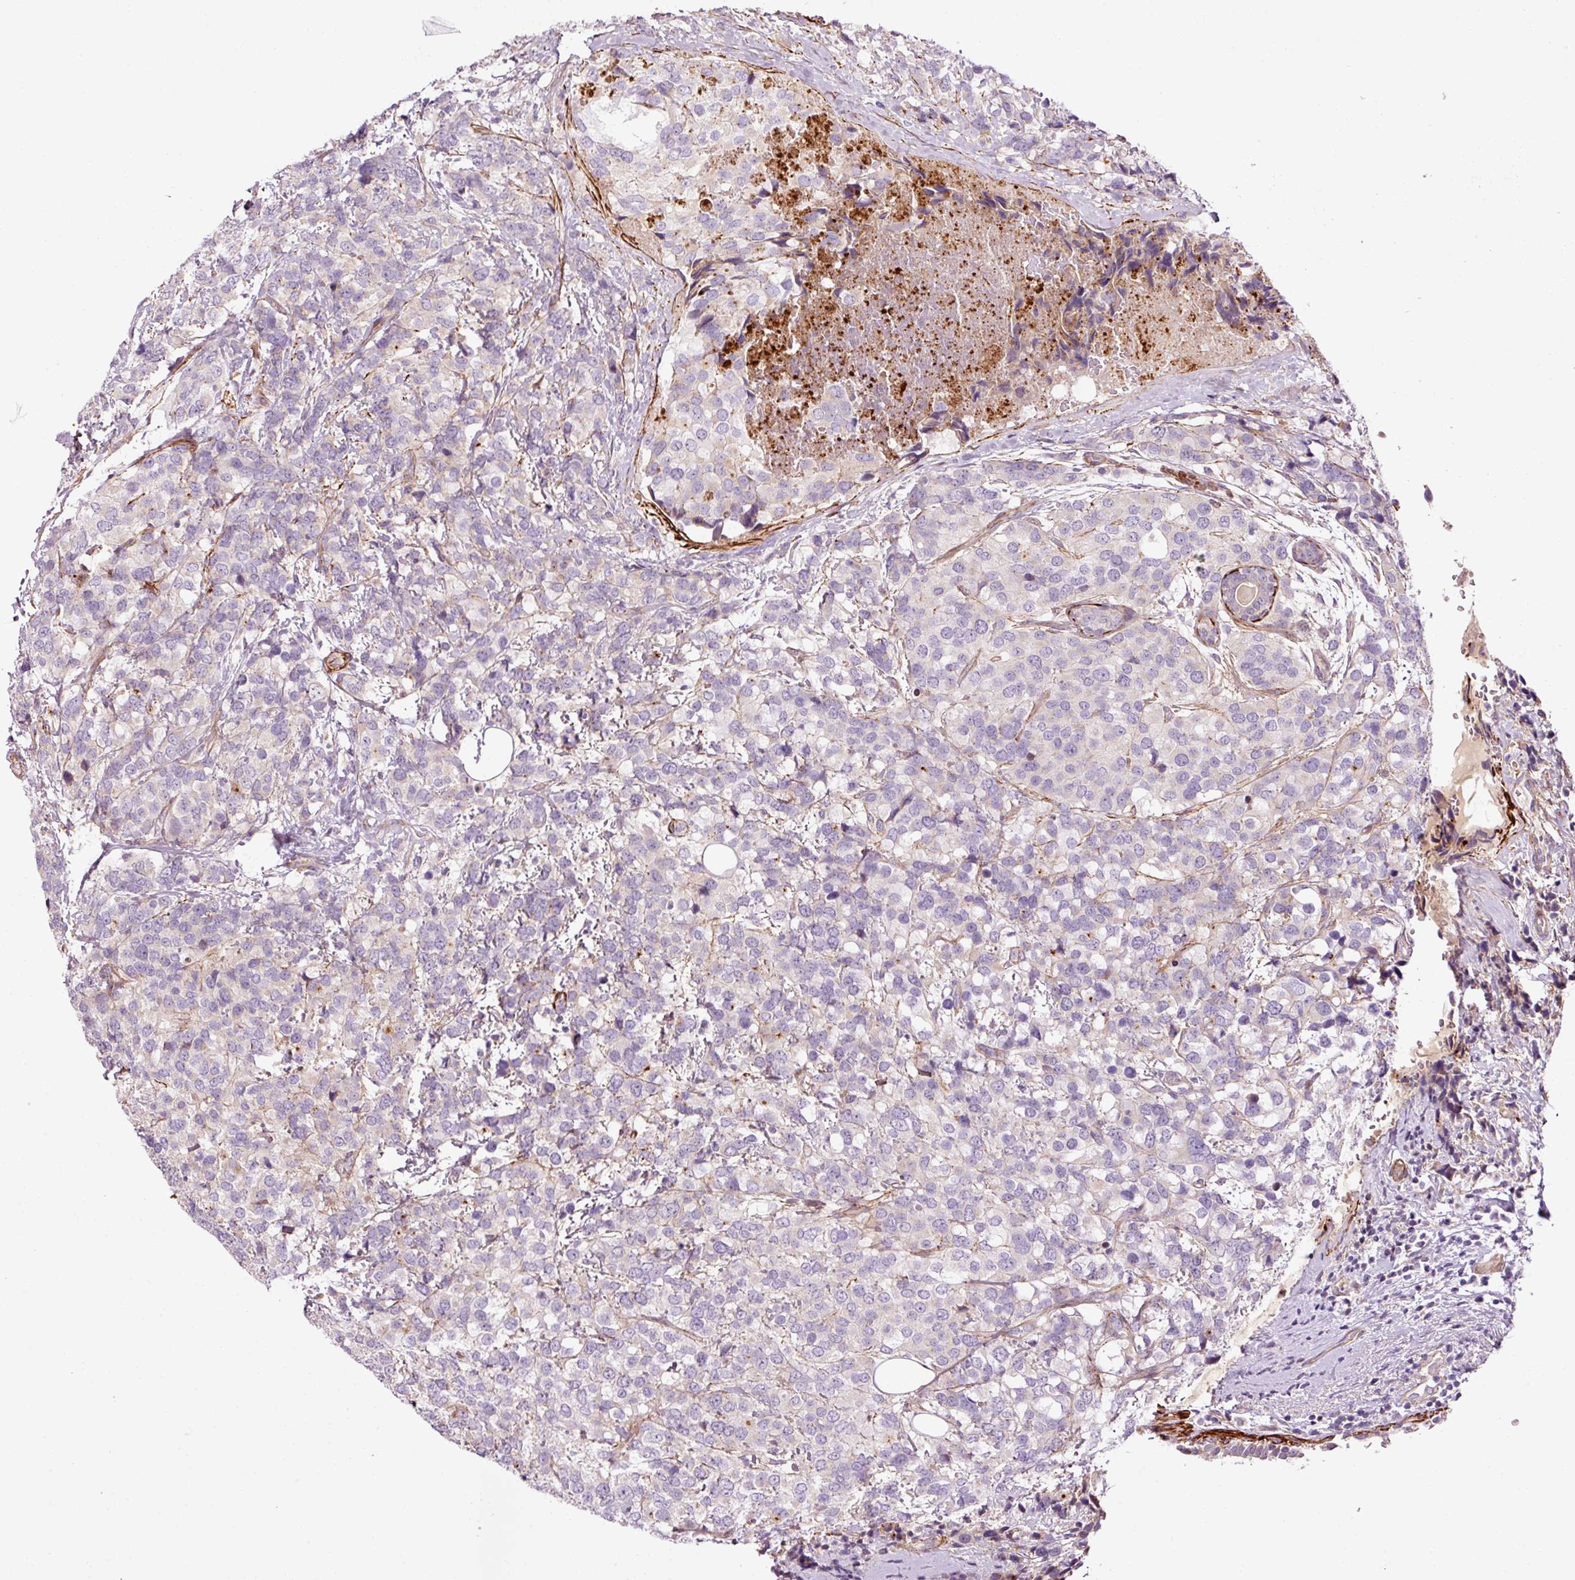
{"staining": {"intensity": "negative", "quantity": "none", "location": "none"}, "tissue": "breast cancer", "cell_type": "Tumor cells", "image_type": "cancer", "snomed": [{"axis": "morphology", "description": "Lobular carcinoma"}, {"axis": "topography", "description": "Breast"}], "caption": "Immunohistochemistry image of neoplastic tissue: breast lobular carcinoma stained with DAB (3,3'-diaminobenzidine) exhibits no significant protein expression in tumor cells. (DAB immunohistochemistry, high magnification).", "gene": "ANKRD20A1", "patient": {"sex": "female", "age": 59}}